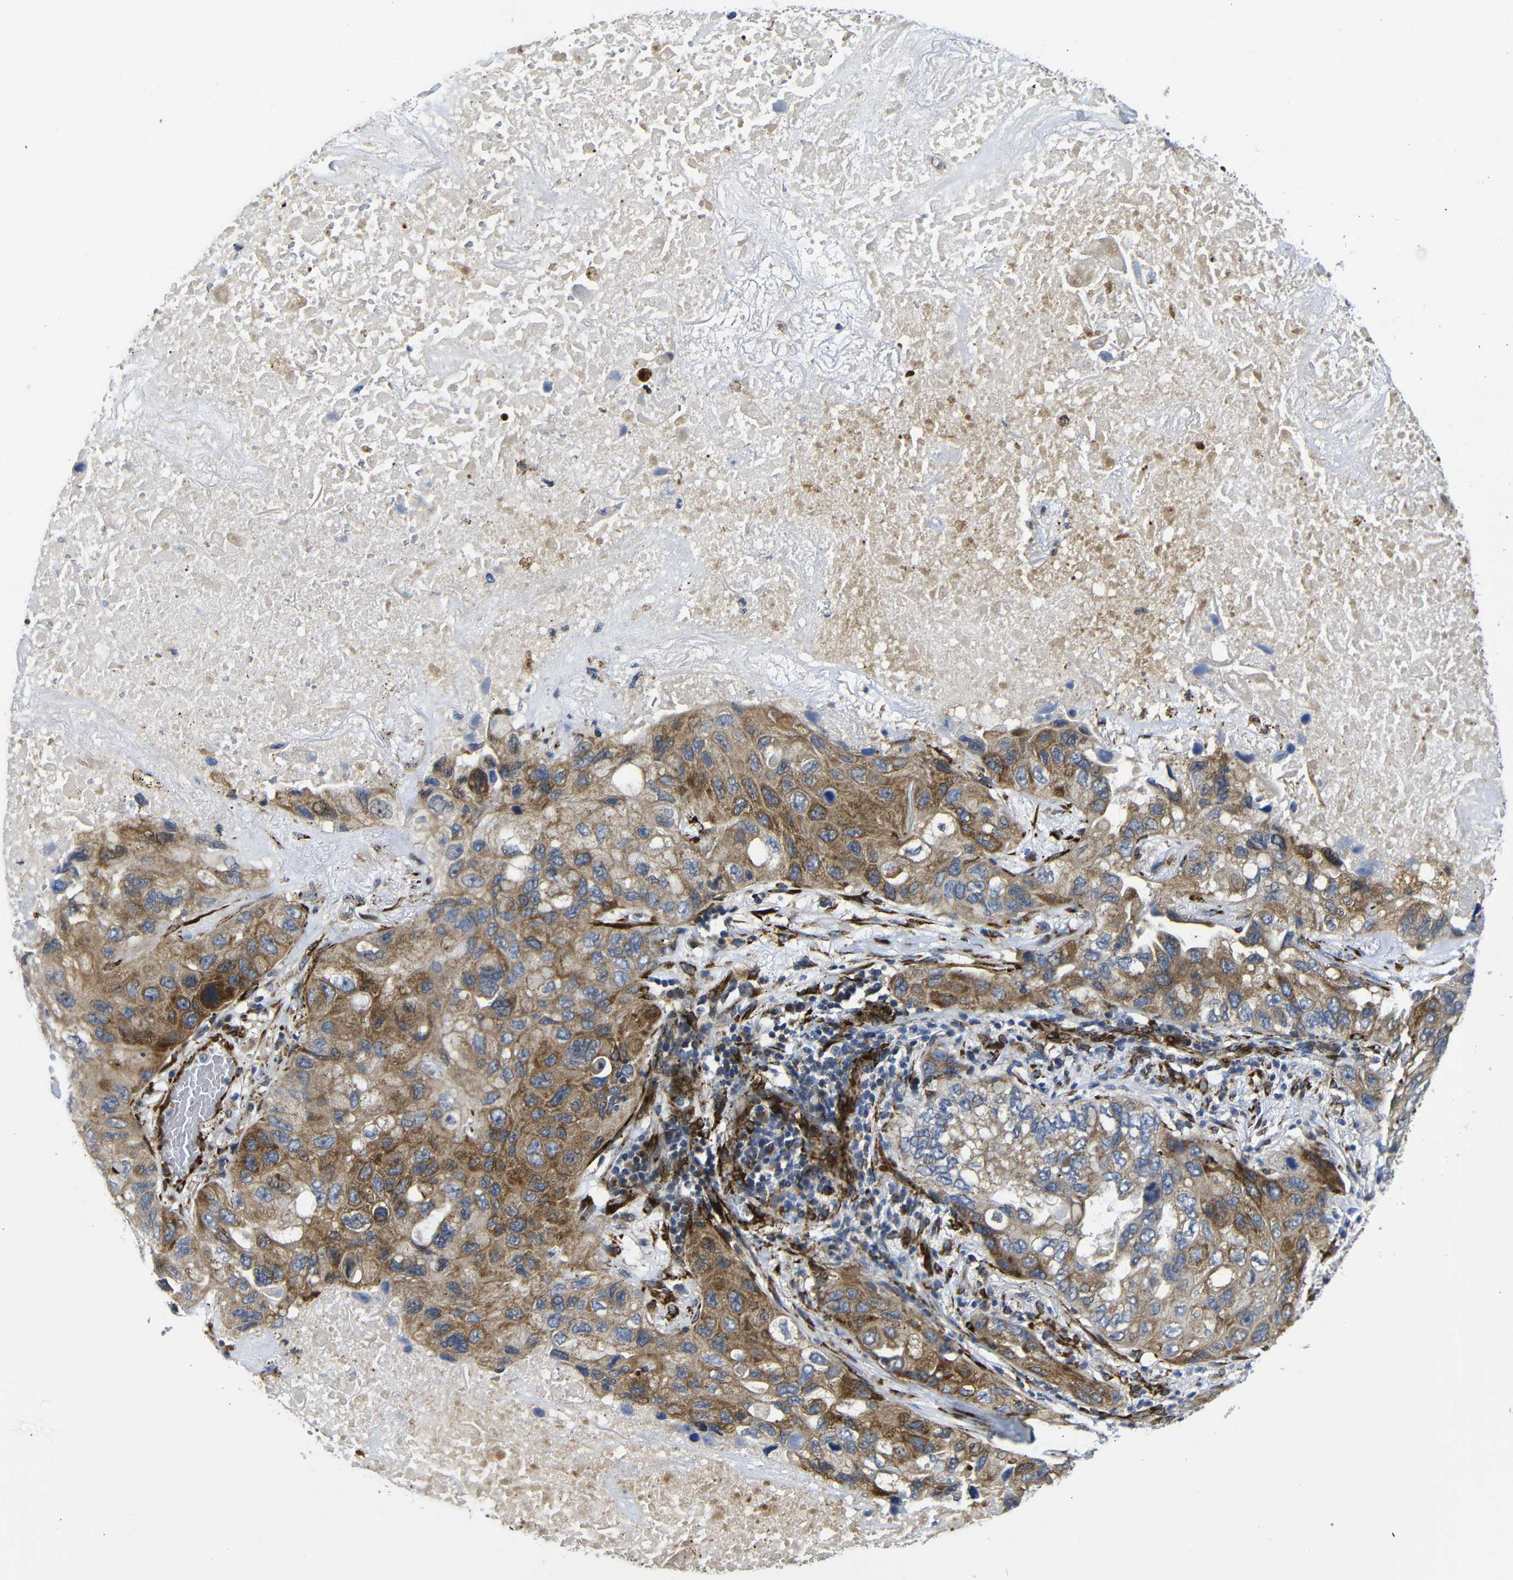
{"staining": {"intensity": "moderate", "quantity": ">75%", "location": "cytoplasmic/membranous"}, "tissue": "lung cancer", "cell_type": "Tumor cells", "image_type": "cancer", "snomed": [{"axis": "morphology", "description": "Squamous cell carcinoma, NOS"}, {"axis": "topography", "description": "Lung"}], "caption": "Protein analysis of lung squamous cell carcinoma tissue displays moderate cytoplasmic/membranous expression in approximately >75% of tumor cells.", "gene": "PARP14", "patient": {"sex": "female", "age": 73}}